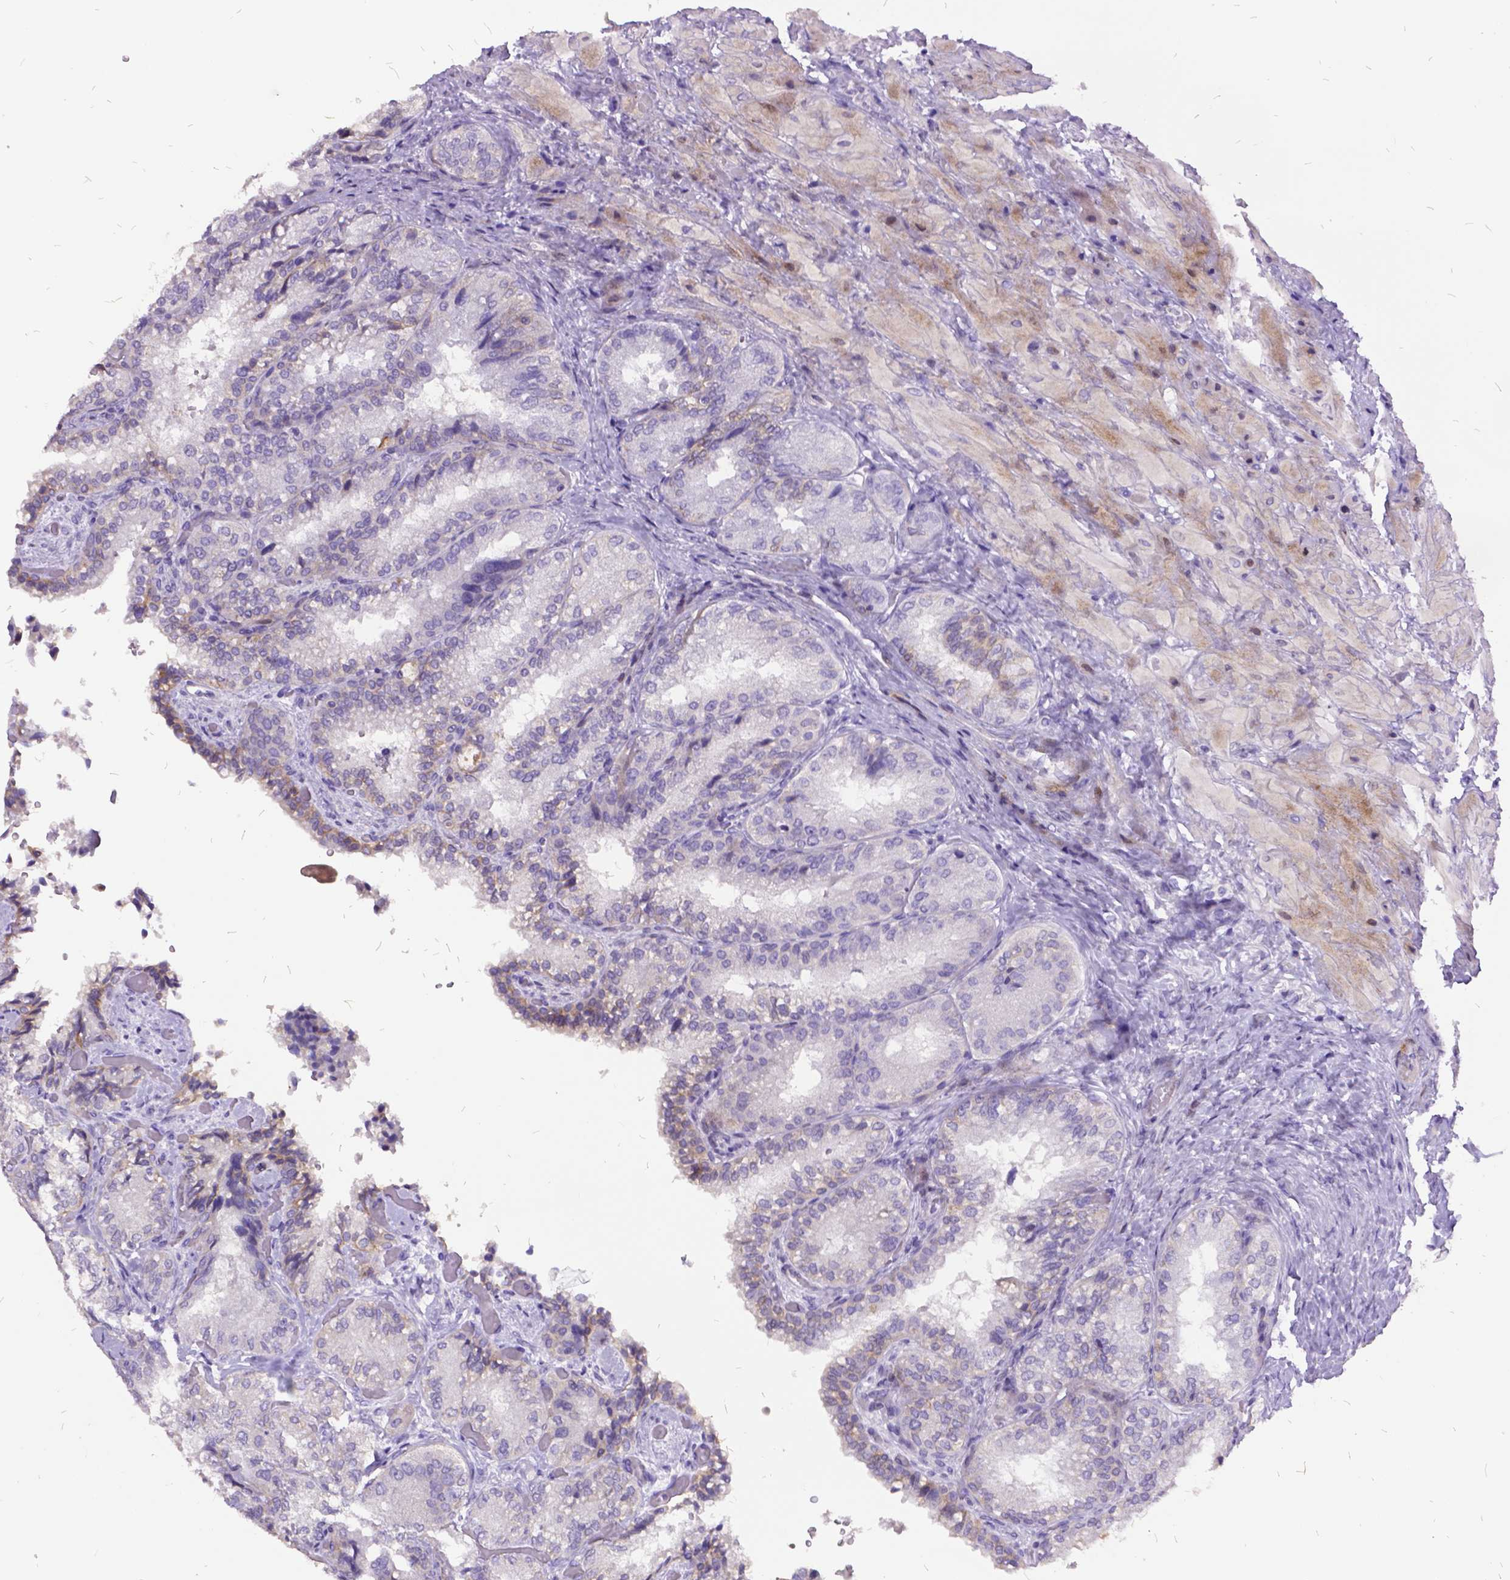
{"staining": {"intensity": "negative", "quantity": "none", "location": "none"}, "tissue": "seminal vesicle", "cell_type": "Glandular cells", "image_type": "normal", "snomed": [{"axis": "morphology", "description": "Normal tissue, NOS"}, {"axis": "topography", "description": "Seminal veicle"}], "caption": "The immunohistochemistry (IHC) photomicrograph has no significant positivity in glandular cells of seminal vesicle. The staining was performed using DAB to visualize the protein expression in brown, while the nuclei were stained in blue with hematoxylin (Magnification: 20x).", "gene": "ITGB6", "patient": {"sex": "male", "age": 57}}